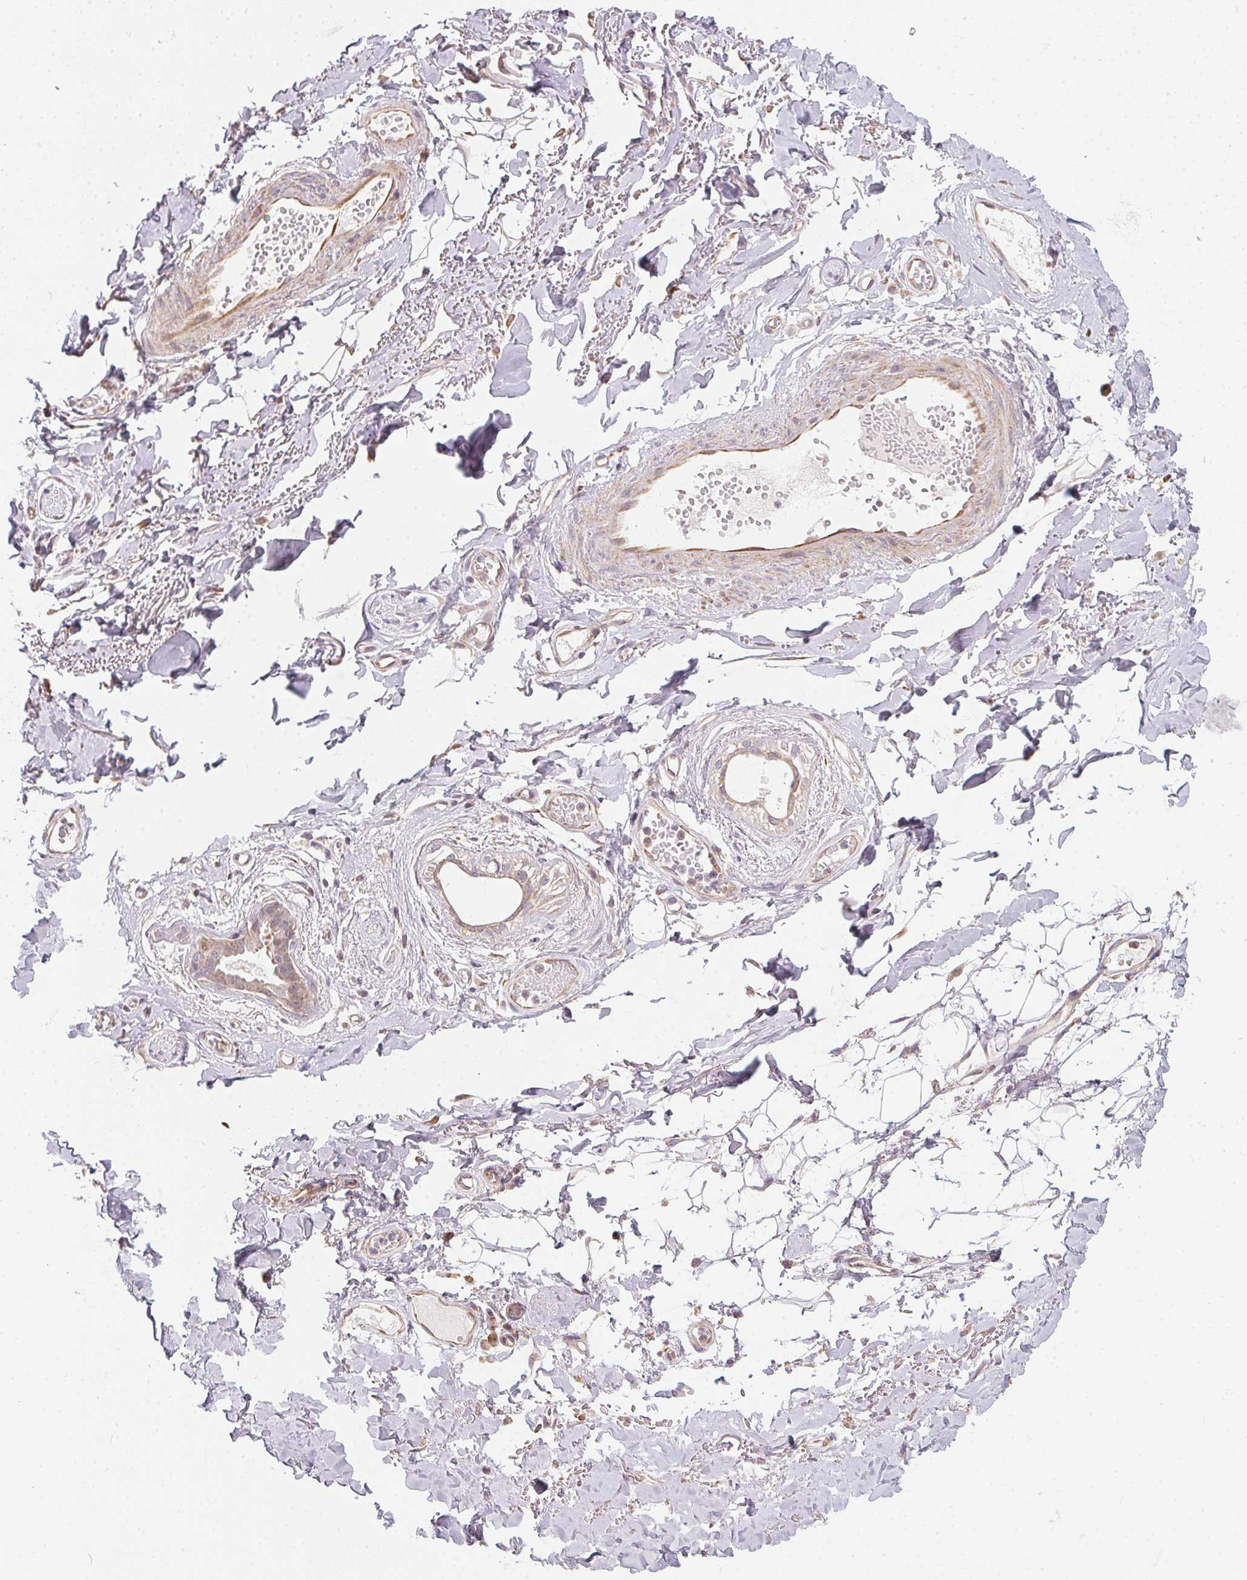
{"staining": {"intensity": "weak", "quantity": "<25%", "location": "cytoplasmic/membranous"}, "tissue": "adipose tissue", "cell_type": "Adipocytes", "image_type": "normal", "snomed": [{"axis": "morphology", "description": "Normal tissue, NOS"}, {"axis": "topography", "description": "Anal"}, {"axis": "topography", "description": "Peripheral nerve tissue"}], "caption": "This is a photomicrograph of IHC staining of unremarkable adipose tissue, which shows no expression in adipocytes. Nuclei are stained in blue.", "gene": "VWA5B2", "patient": {"sex": "male", "age": 78}}